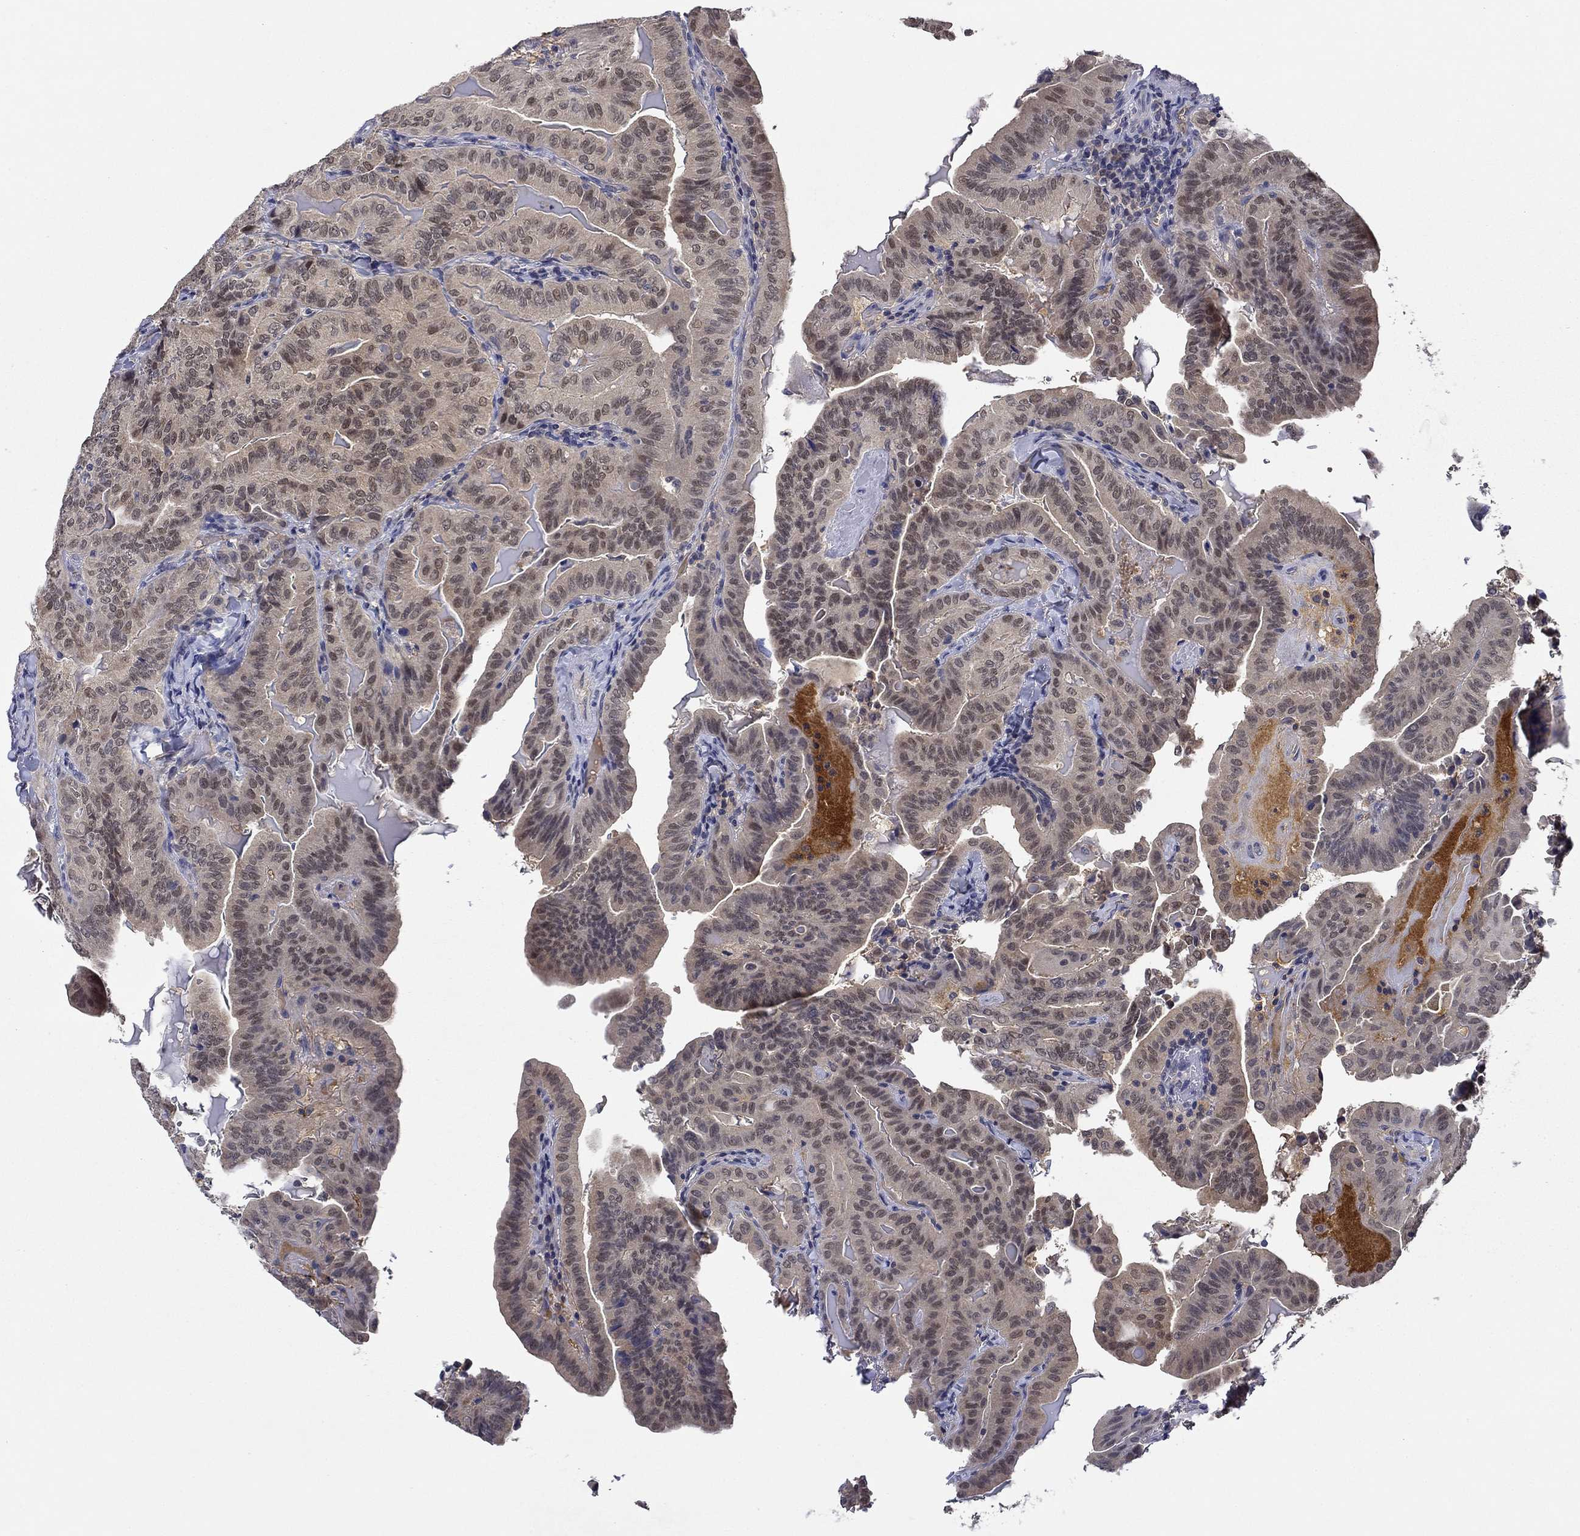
{"staining": {"intensity": "weak", "quantity": "<25%", "location": "nuclear"}, "tissue": "thyroid cancer", "cell_type": "Tumor cells", "image_type": "cancer", "snomed": [{"axis": "morphology", "description": "Papillary adenocarcinoma, NOS"}, {"axis": "topography", "description": "Thyroid gland"}], "caption": "Tumor cells are negative for brown protein staining in thyroid cancer.", "gene": "DDTL", "patient": {"sex": "female", "age": 68}}